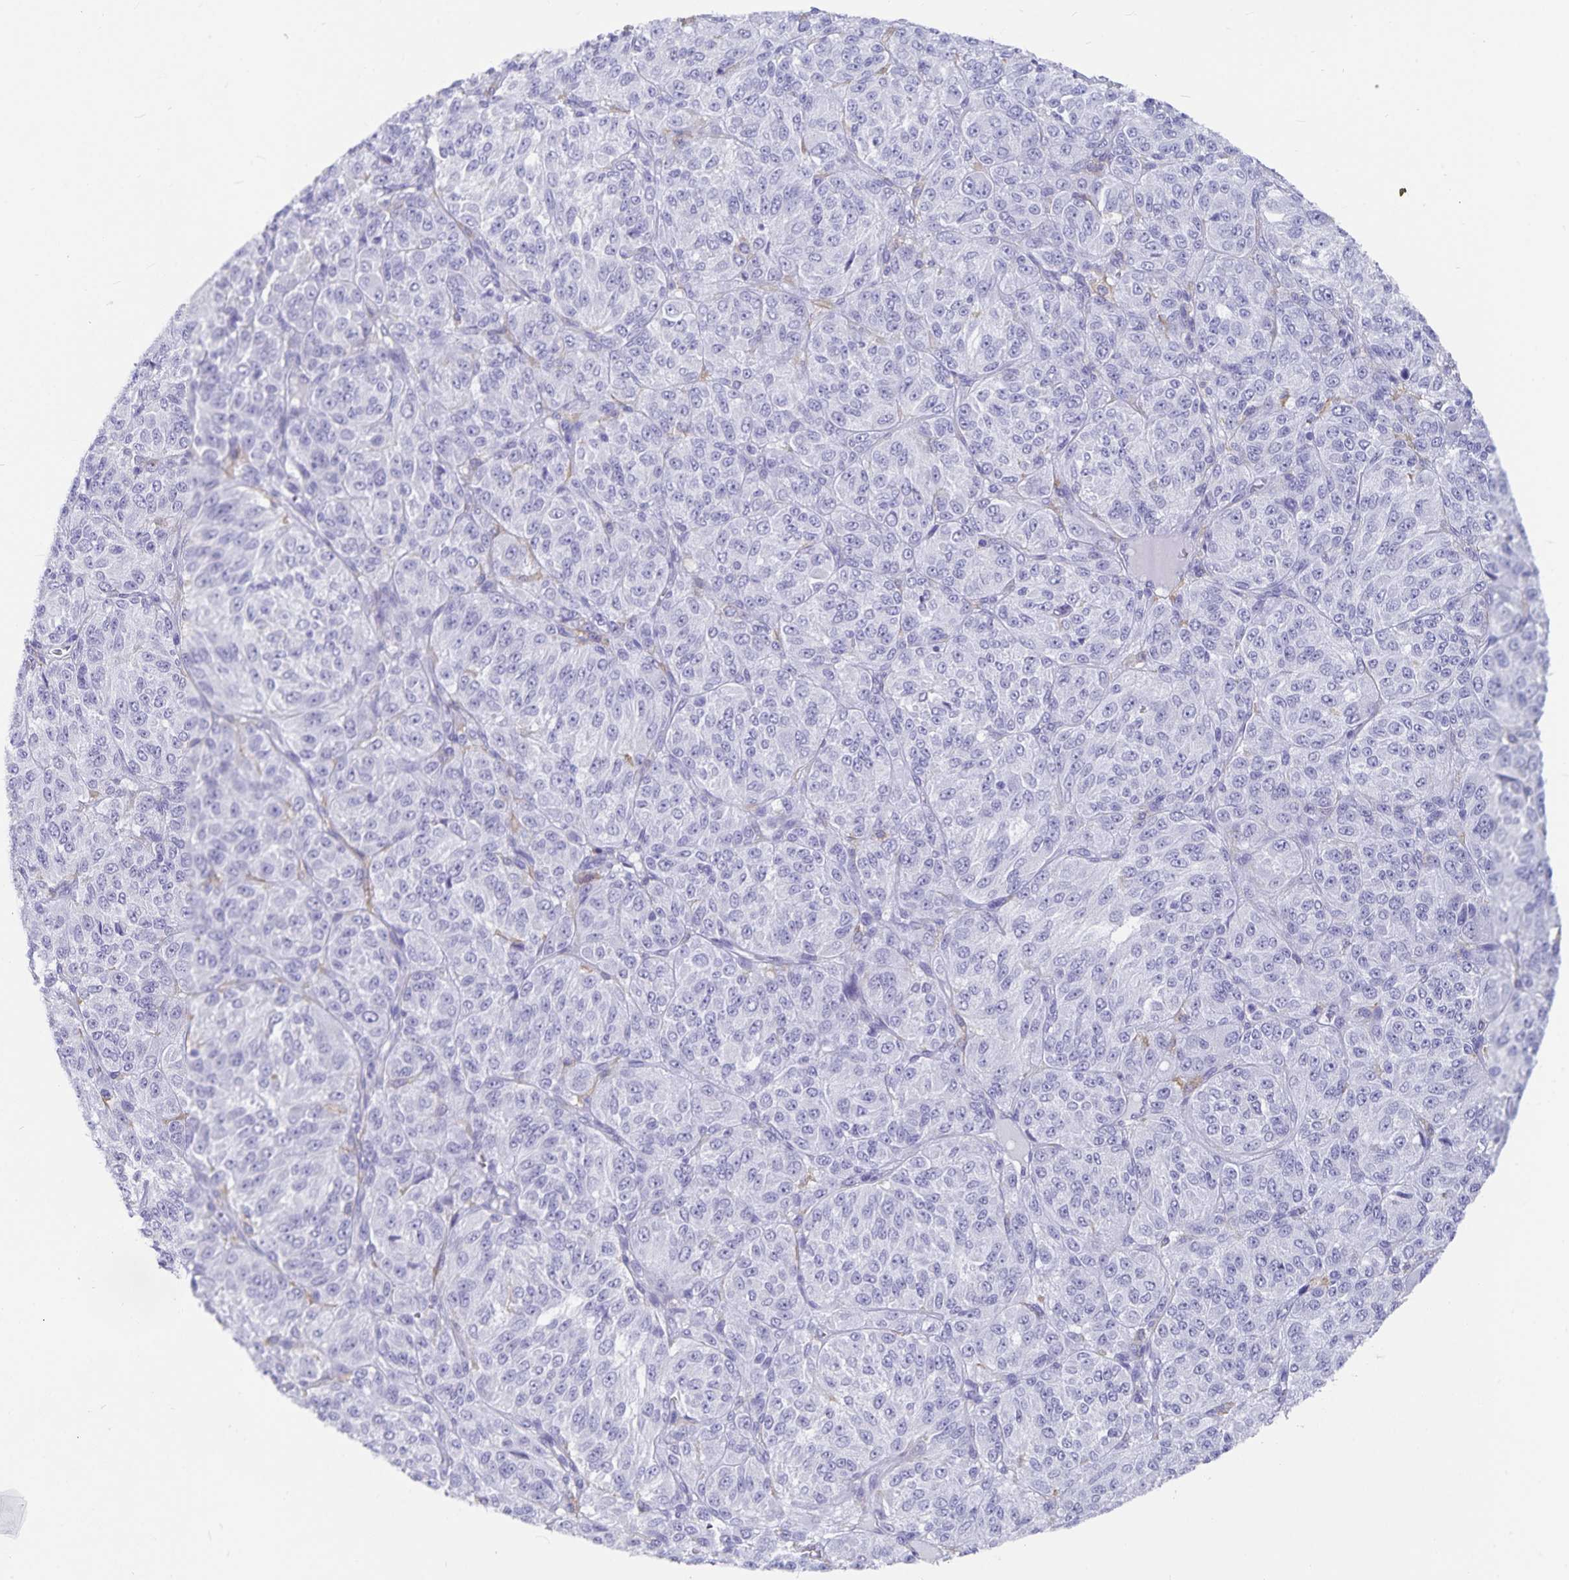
{"staining": {"intensity": "negative", "quantity": "none", "location": "none"}, "tissue": "melanoma", "cell_type": "Tumor cells", "image_type": "cancer", "snomed": [{"axis": "morphology", "description": "Malignant melanoma, Metastatic site"}, {"axis": "topography", "description": "Brain"}], "caption": "This is a histopathology image of immunohistochemistry staining of melanoma, which shows no positivity in tumor cells. (DAB (3,3'-diaminobenzidine) immunohistochemistry (IHC) visualized using brightfield microscopy, high magnification).", "gene": "PLAC1", "patient": {"sex": "female", "age": 56}}